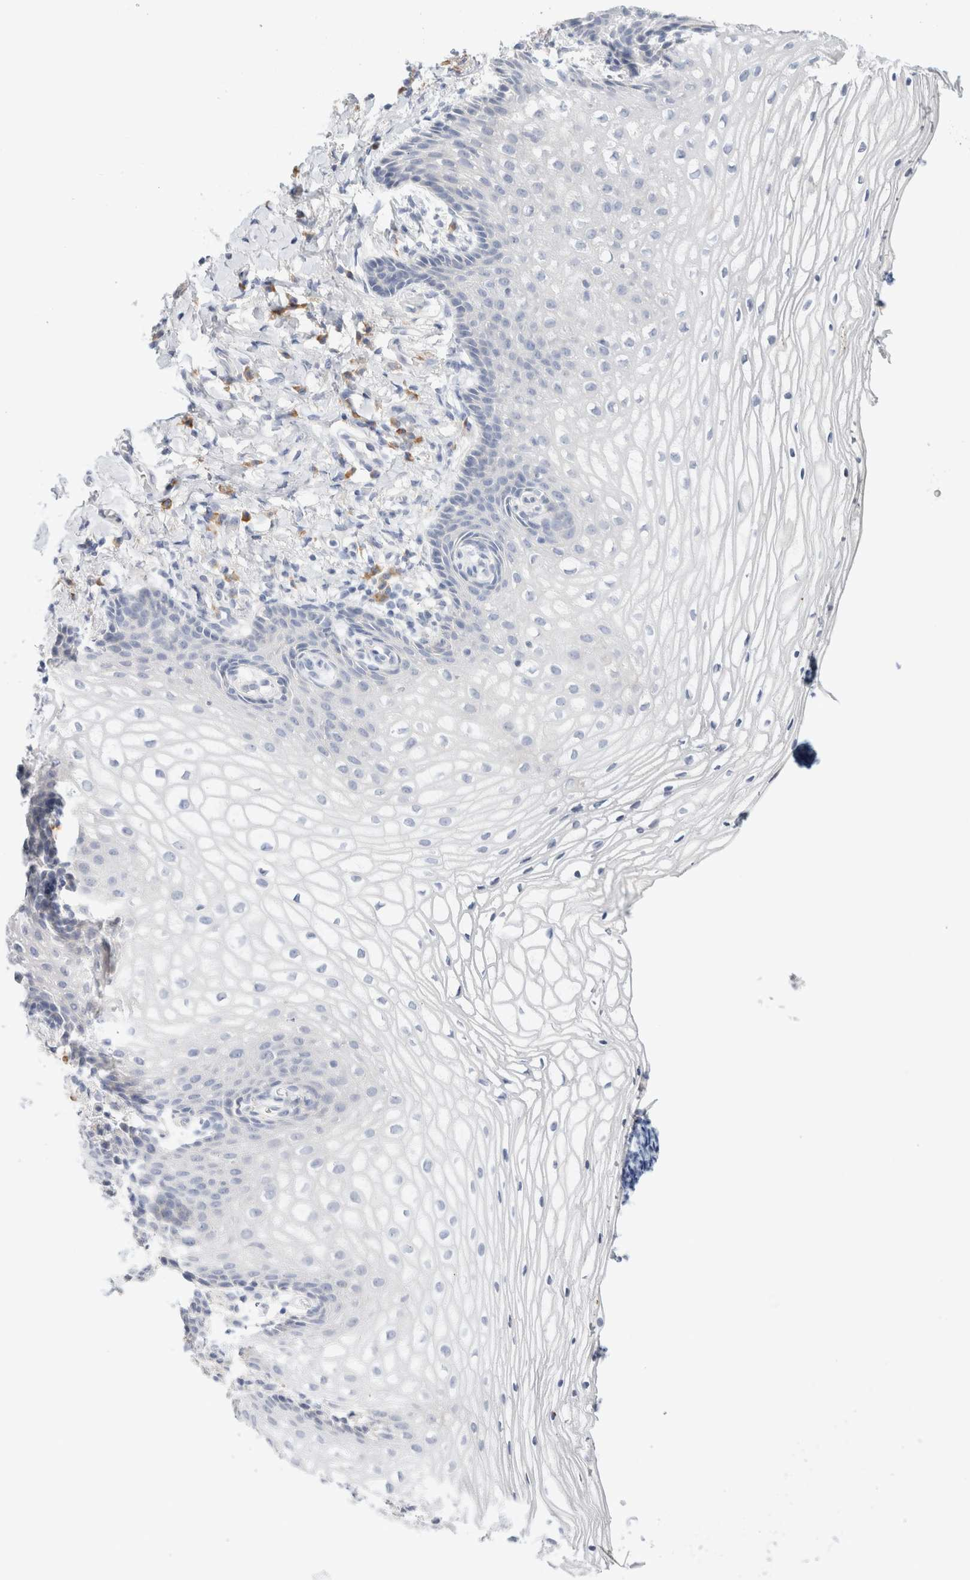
{"staining": {"intensity": "negative", "quantity": "none", "location": "none"}, "tissue": "vagina", "cell_type": "Squamous epithelial cells", "image_type": "normal", "snomed": [{"axis": "morphology", "description": "Normal tissue, NOS"}, {"axis": "topography", "description": "Vagina"}], "caption": "High power microscopy micrograph of an IHC micrograph of normal vagina, revealing no significant positivity in squamous epithelial cells. (DAB immunohistochemistry visualized using brightfield microscopy, high magnification).", "gene": "GADD45G", "patient": {"sex": "female", "age": 60}}